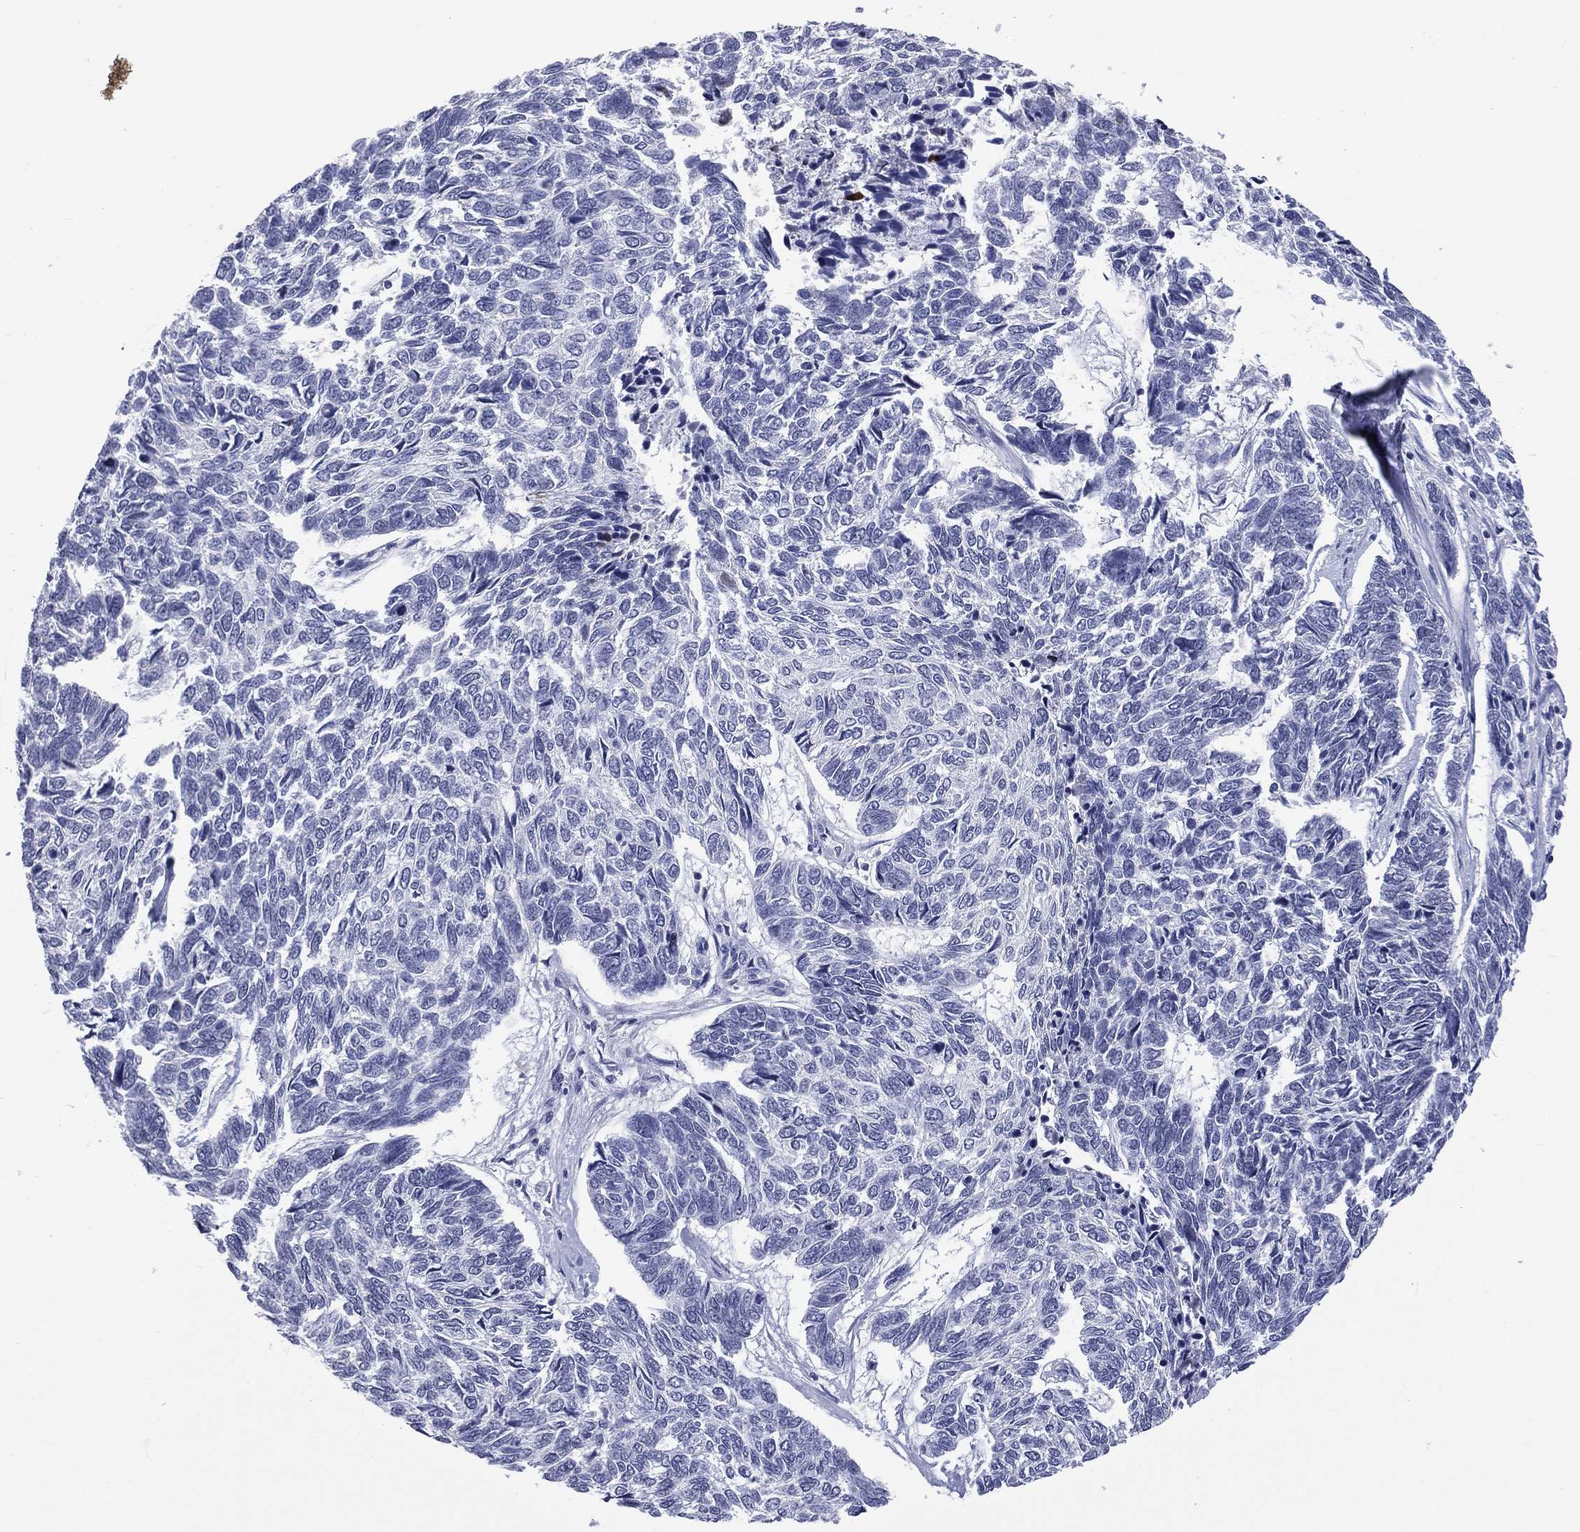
{"staining": {"intensity": "negative", "quantity": "none", "location": "none"}, "tissue": "skin cancer", "cell_type": "Tumor cells", "image_type": "cancer", "snomed": [{"axis": "morphology", "description": "Basal cell carcinoma"}, {"axis": "topography", "description": "Skin"}], "caption": "The histopathology image displays no staining of tumor cells in skin cancer (basal cell carcinoma).", "gene": "SSX1", "patient": {"sex": "female", "age": 65}}